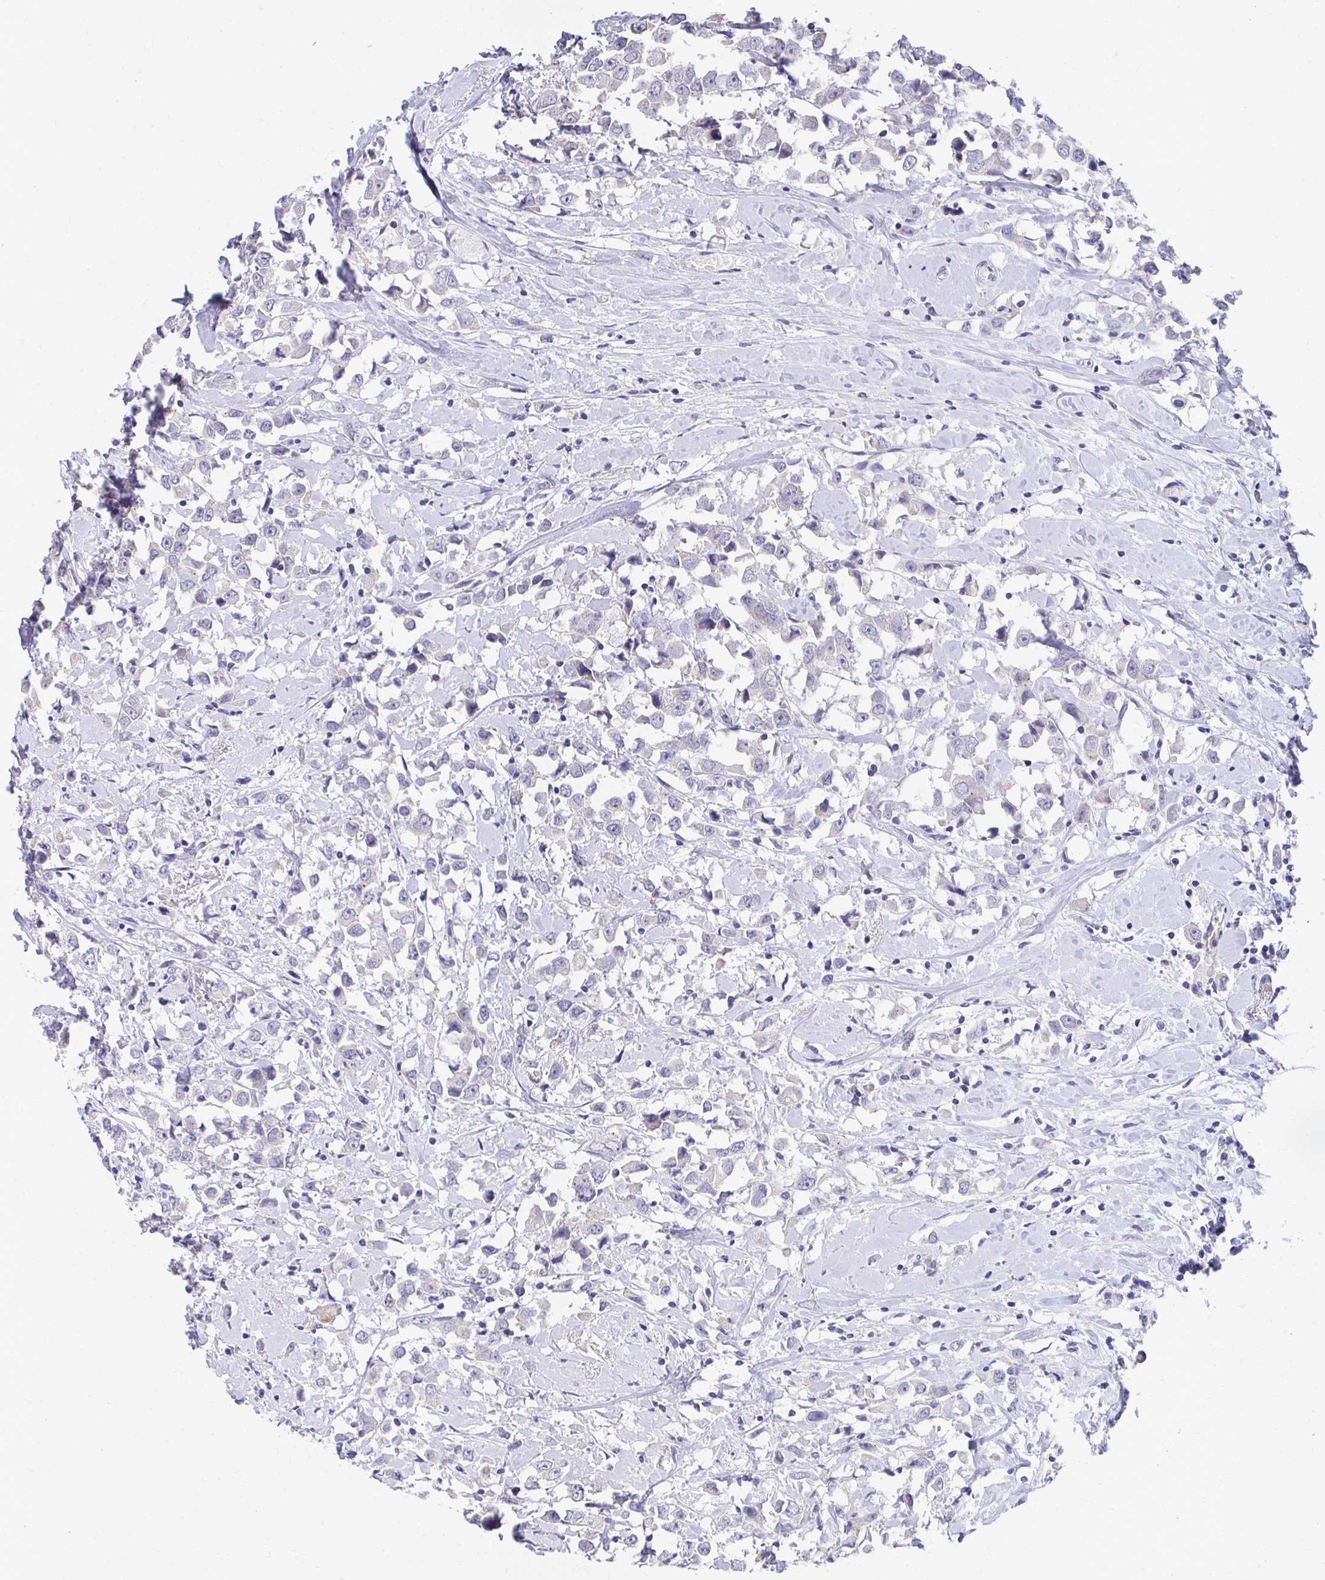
{"staining": {"intensity": "negative", "quantity": "none", "location": "none"}, "tissue": "breast cancer", "cell_type": "Tumor cells", "image_type": "cancer", "snomed": [{"axis": "morphology", "description": "Duct carcinoma"}, {"axis": "topography", "description": "Breast"}], "caption": "A high-resolution image shows immunohistochemistry staining of invasive ductal carcinoma (breast), which shows no significant positivity in tumor cells. The staining was performed using DAB (3,3'-diaminobenzidine) to visualize the protein expression in brown, while the nuclei were stained in blue with hematoxylin (Magnification: 20x).", "gene": "TMPRSS2", "patient": {"sex": "female", "age": 61}}